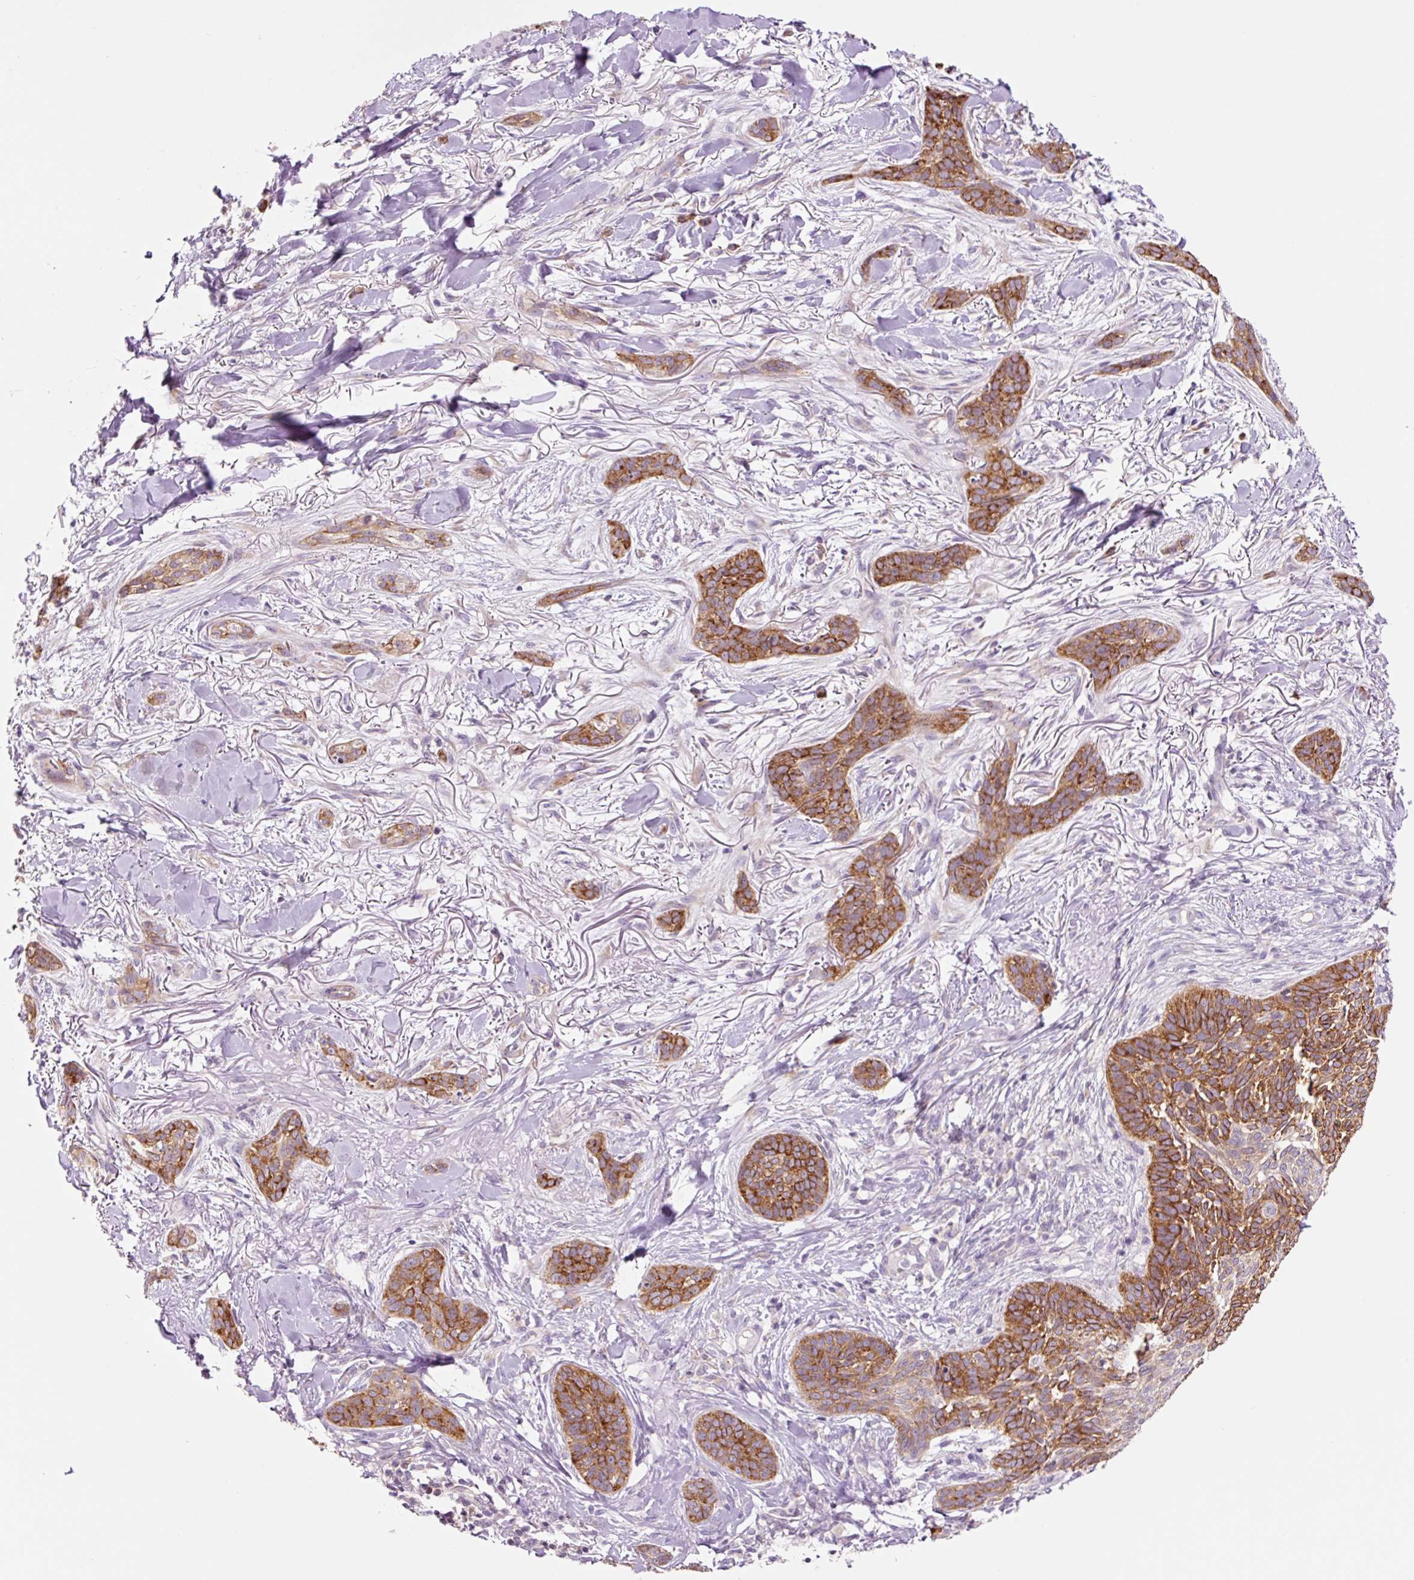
{"staining": {"intensity": "strong", "quantity": ">75%", "location": "cytoplasmic/membranous"}, "tissue": "skin cancer", "cell_type": "Tumor cells", "image_type": "cancer", "snomed": [{"axis": "morphology", "description": "Basal cell carcinoma"}, {"axis": "topography", "description": "Skin"}], "caption": "This micrograph displays skin cancer (basal cell carcinoma) stained with IHC to label a protein in brown. The cytoplasmic/membranous of tumor cells show strong positivity for the protein. Nuclei are counter-stained blue.", "gene": "RPL41", "patient": {"sex": "male", "age": 52}}